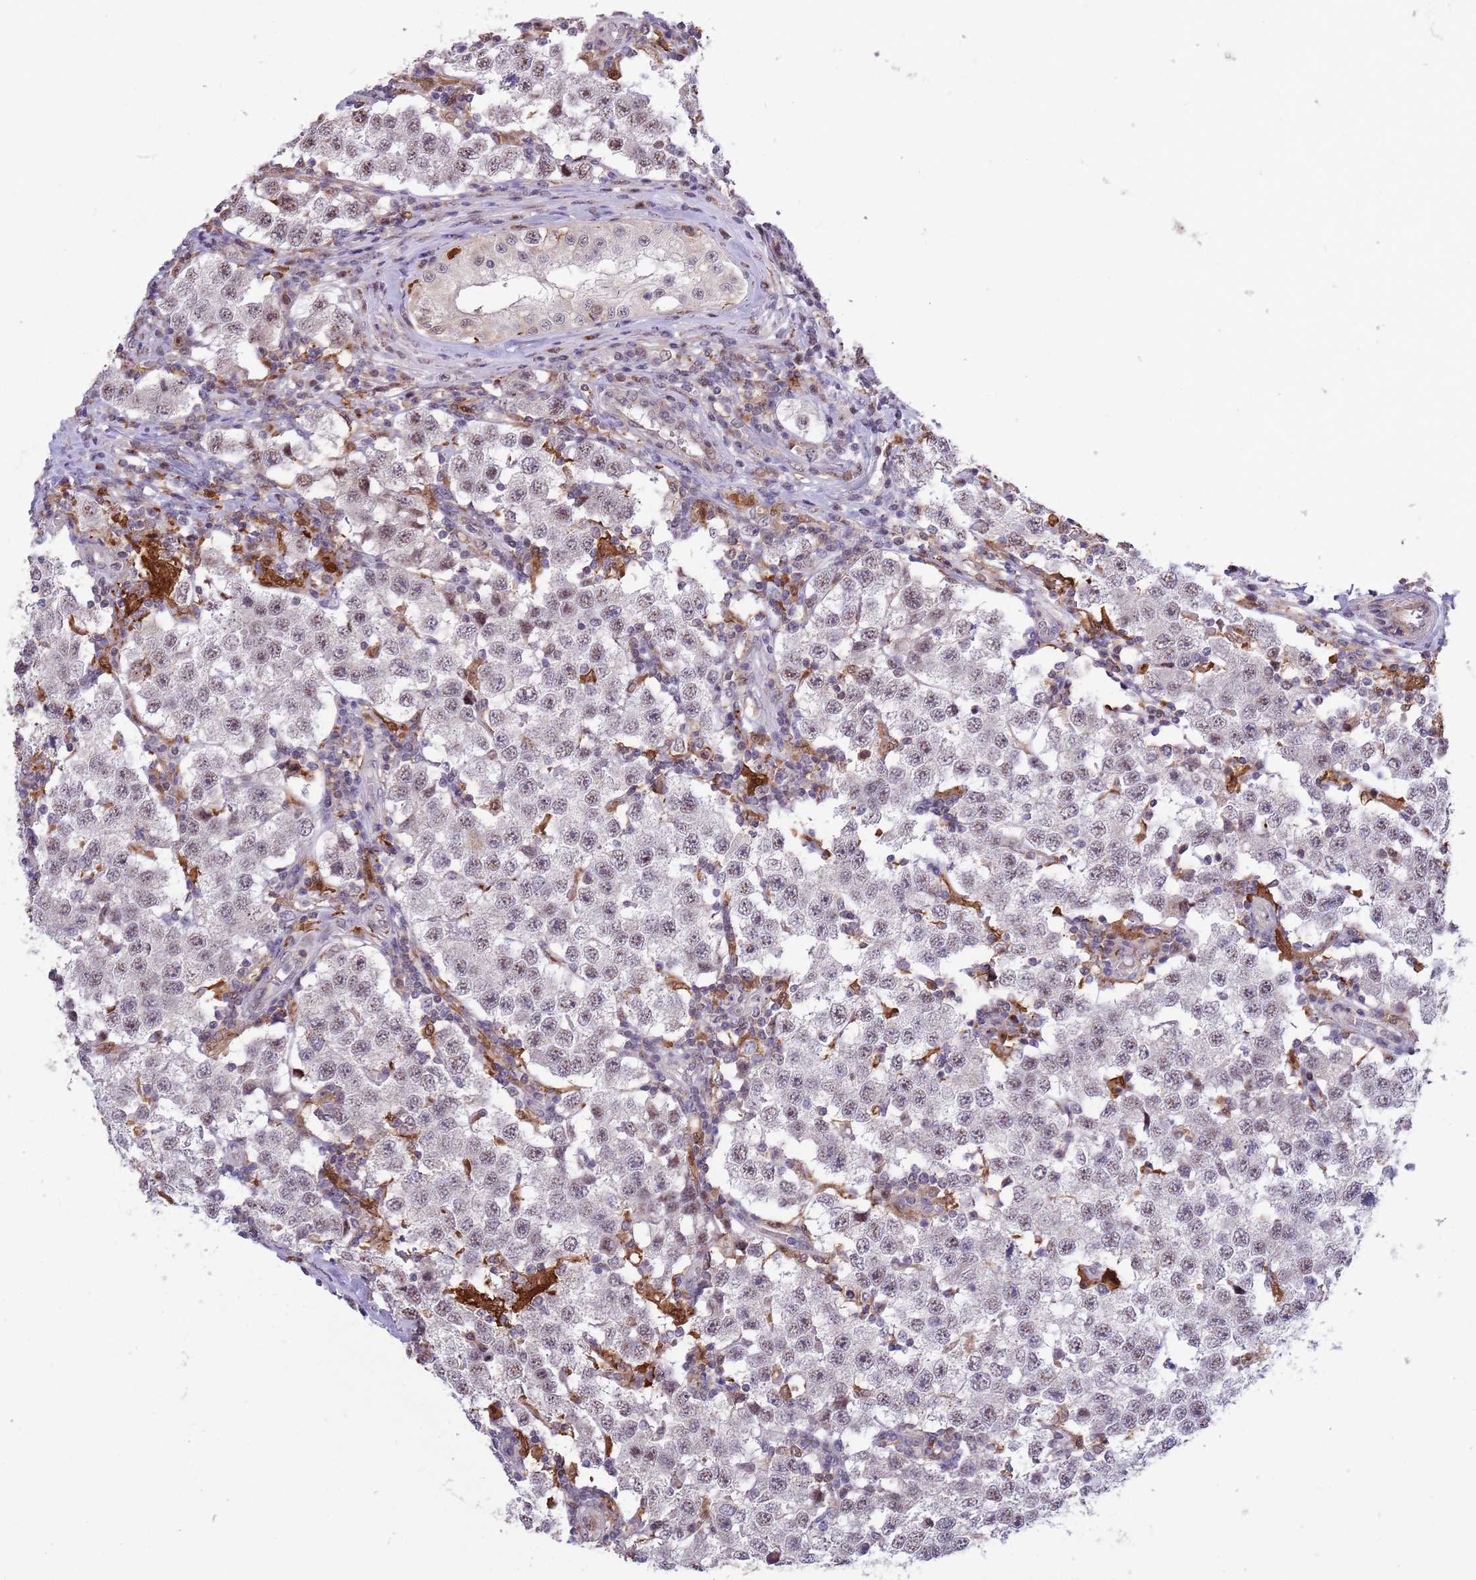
{"staining": {"intensity": "weak", "quantity": "<25%", "location": "nuclear"}, "tissue": "testis cancer", "cell_type": "Tumor cells", "image_type": "cancer", "snomed": [{"axis": "morphology", "description": "Seminoma, NOS"}, {"axis": "topography", "description": "Testis"}], "caption": "Photomicrograph shows no significant protein positivity in tumor cells of testis cancer (seminoma).", "gene": "CCNJL", "patient": {"sex": "male", "age": 34}}